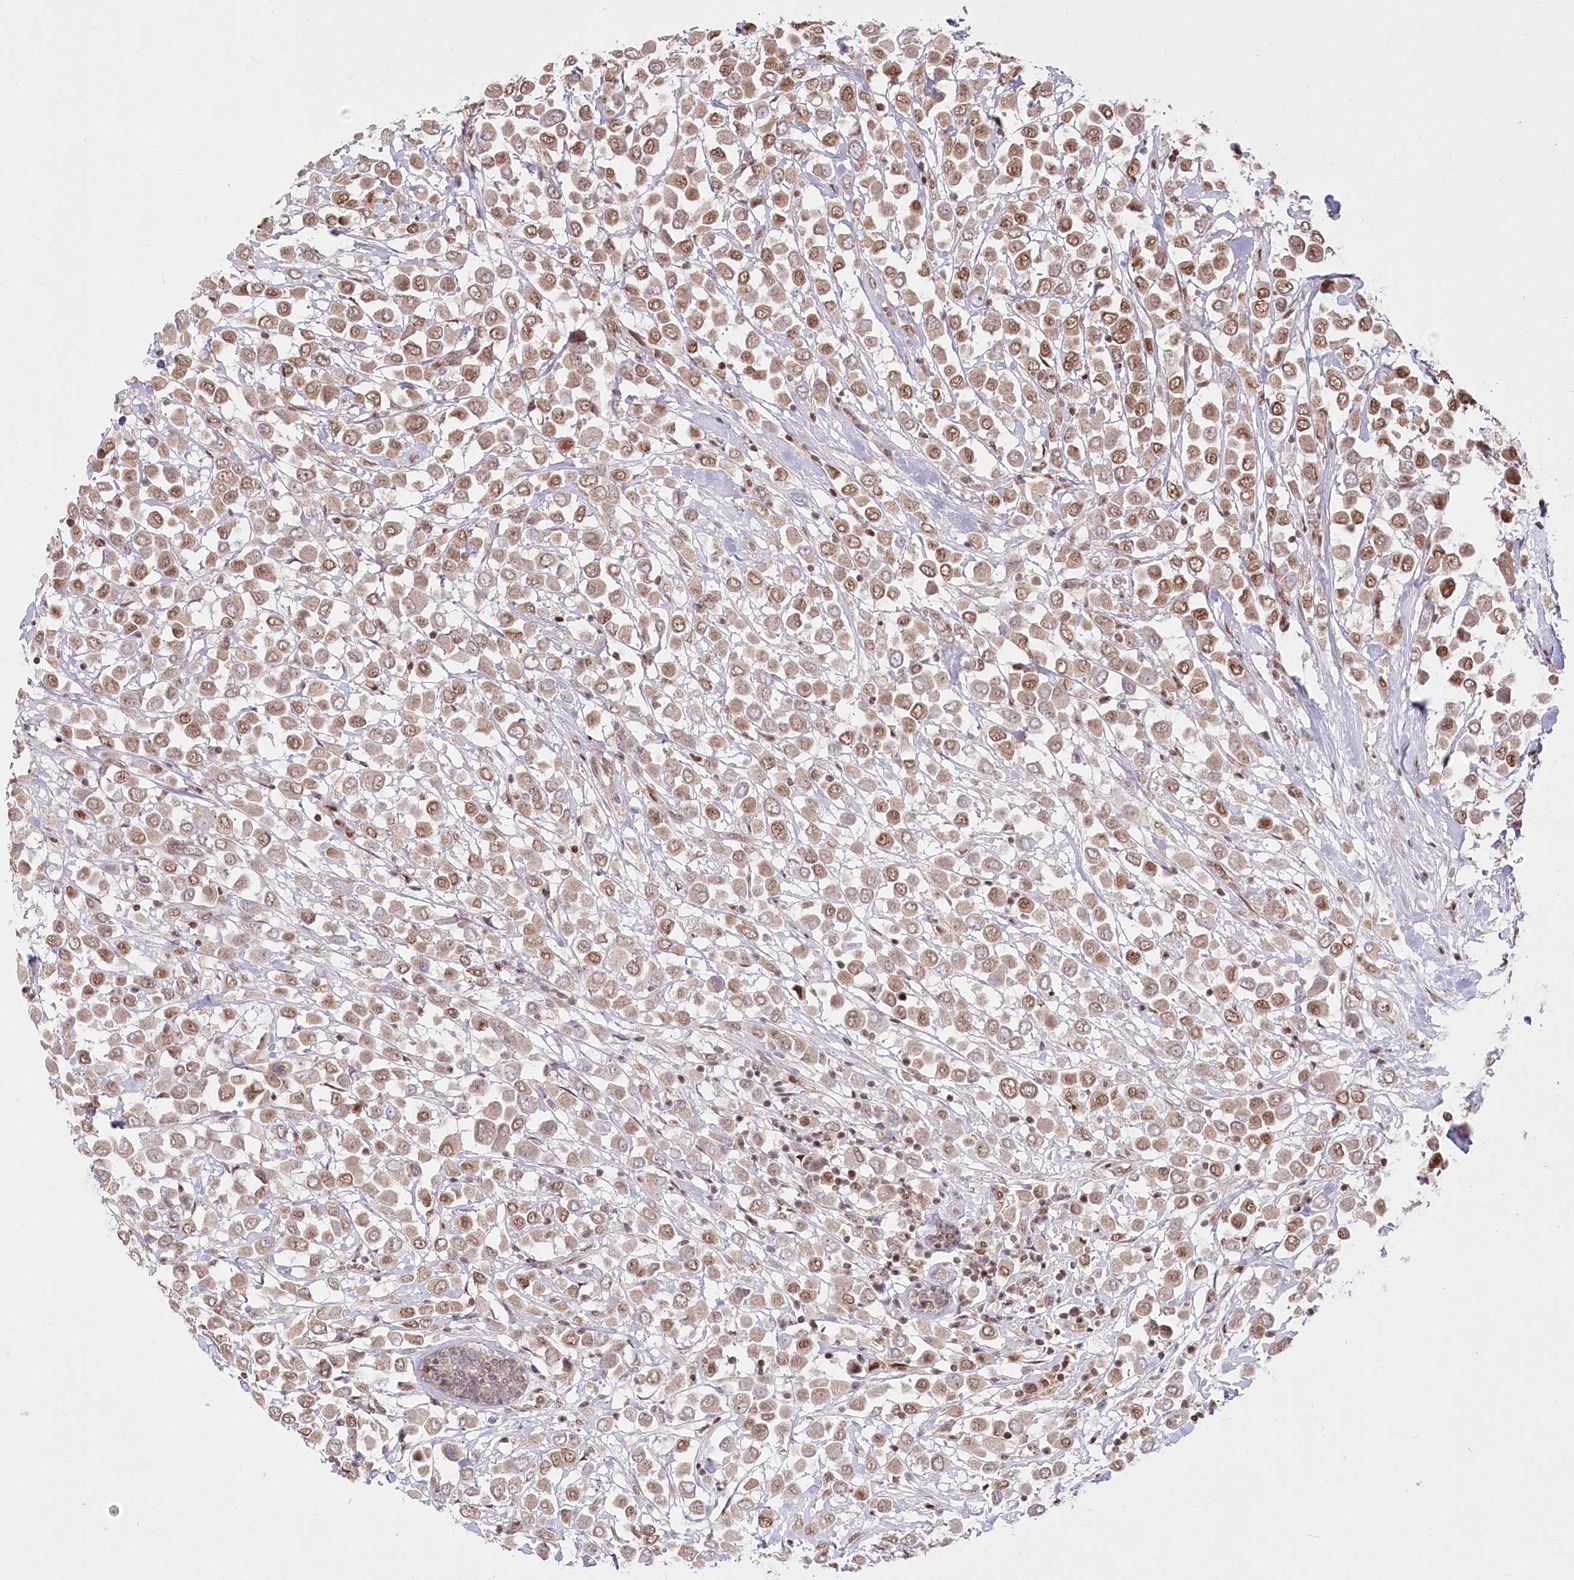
{"staining": {"intensity": "moderate", "quantity": ">75%", "location": "cytoplasmic/membranous,nuclear"}, "tissue": "breast cancer", "cell_type": "Tumor cells", "image_type": "cancer", "snomed": [{"axis": "morphology", "description": "Duct carcinoma"}, {"axis": "topography", "description": "Breast"}], "caption": "Immunohistochemical staining of breast invasive ductal carcinoma shows moderate cytoplasmic/membranous and nuclear protein expression in approximately >75% of tumor cells.", "gene": "PYURF", "patient": {"sex": "female", "age": 61}}